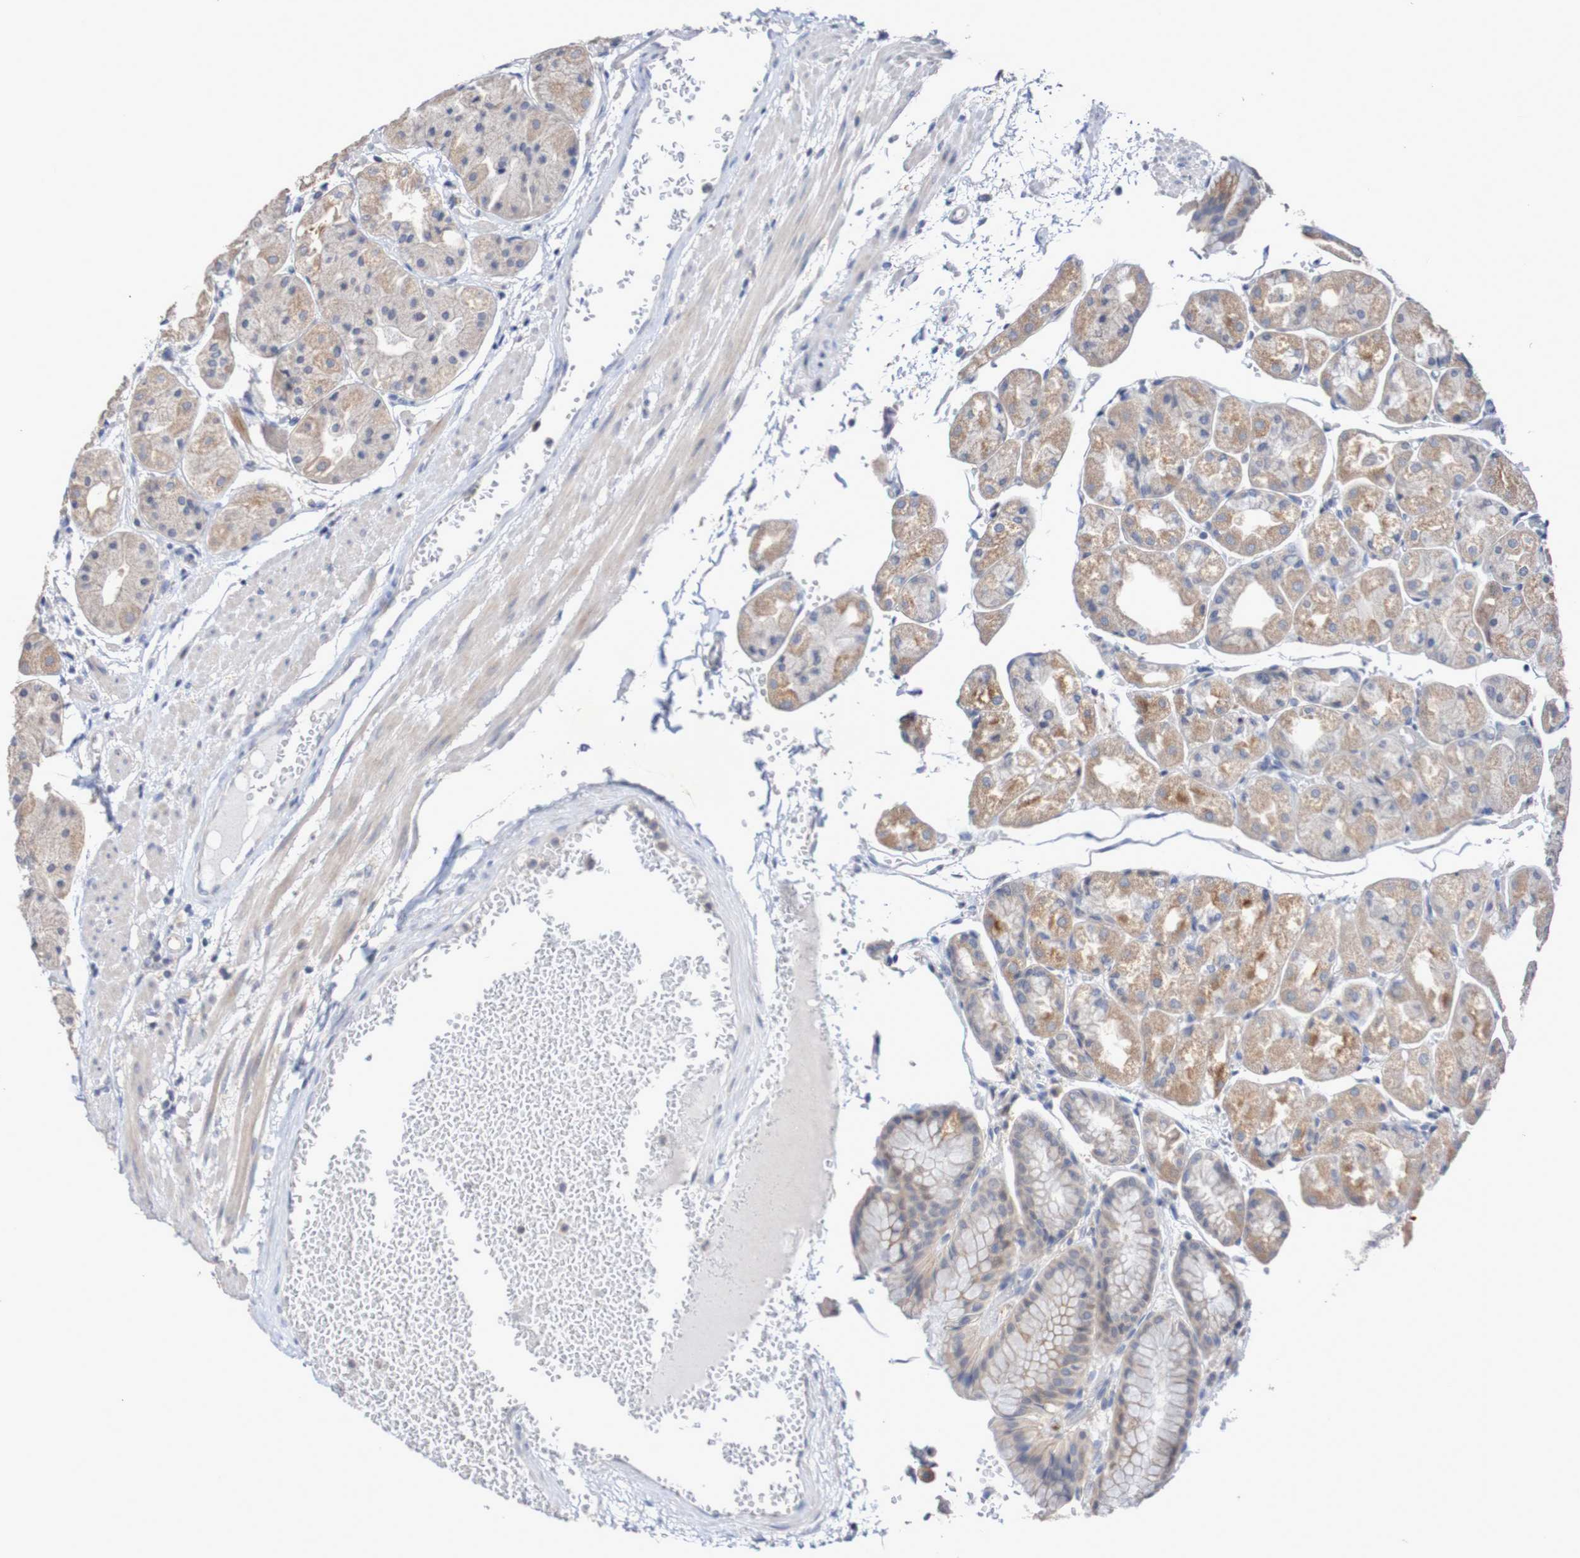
{"staining": {"intensity": "moderate", "quantity": "25%-75%", "location": "cytoplasmic/membranous"}, "tissue": "stomach", "cell_type": "Glandular cells", "image_type": "normal", "snomed": [{"axis": "morphology", "description": "Normal tissue, NOS"}, {"axis": "topography", "description": "Stomach, upper"}], "caption": "Brown immunohistochemical staining in unremarkable stomach exhibits moderate cytoplasmic/membranous expression in about 25%-75% of glandular cells. (DAB (3,3'-diaminobenzidine) = brown stain, brightfield microscopy at high magnification).", "gene": "C3orf18", "patient": {"sex": "male", "age": 72}}